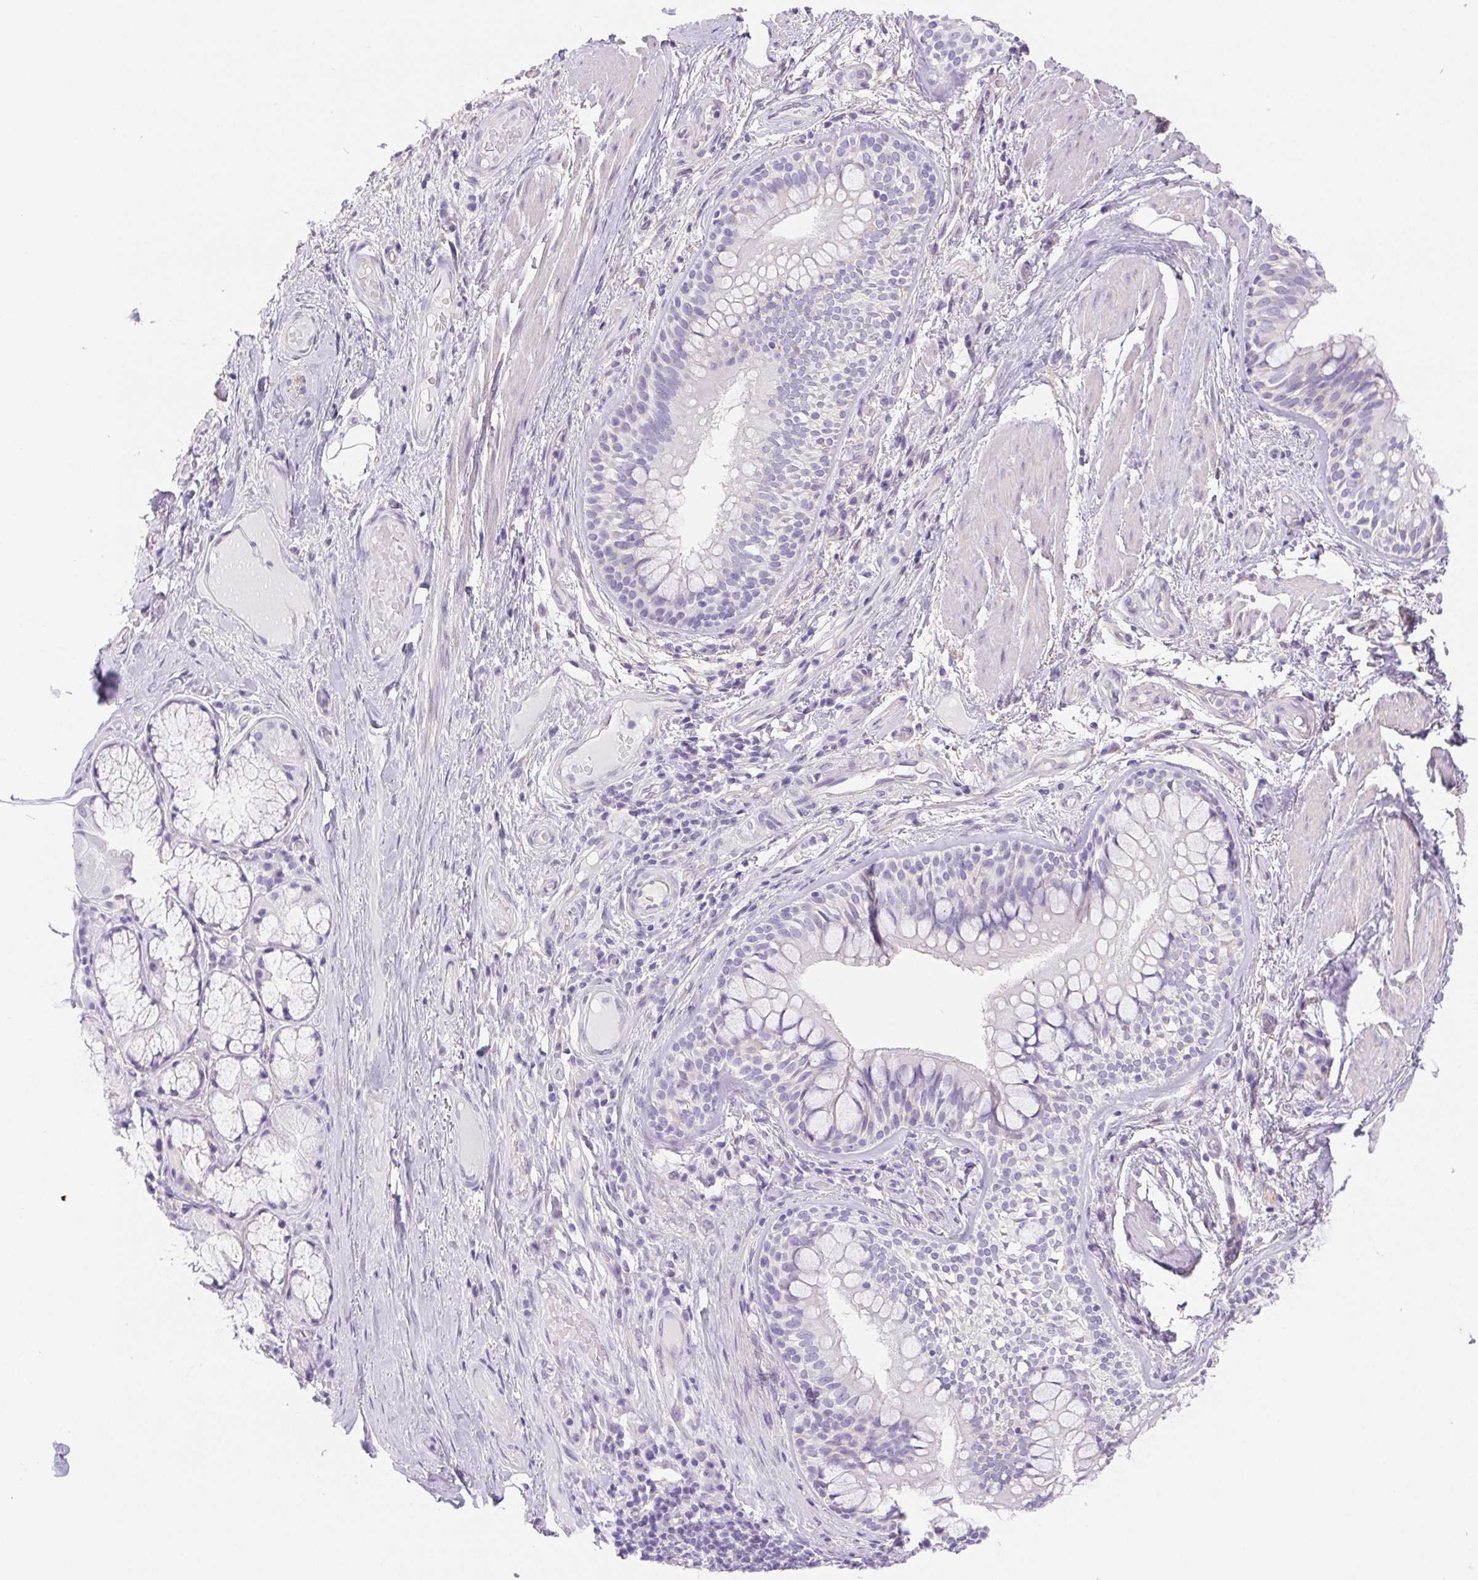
{"staining": {"intensity": "negative", "quantity": "none", "location": "none"}, "tissue": "adipose tissue", "cell_type": "Adipocytes", "image_type": "normal", "snomed": [{"axis": "morphology", "description": "Normal tissue, NOS"}, {"axis": "topography", "description": "Cartilage tissue"}, {"axis": "topography", "description": "Bronchus"}], "caption": "Protein analysis of benign adipose tissue displays no significant staining in adipocytes.", "gene": "PNLIP", "patient": {"sex": "male", "age": 64}}